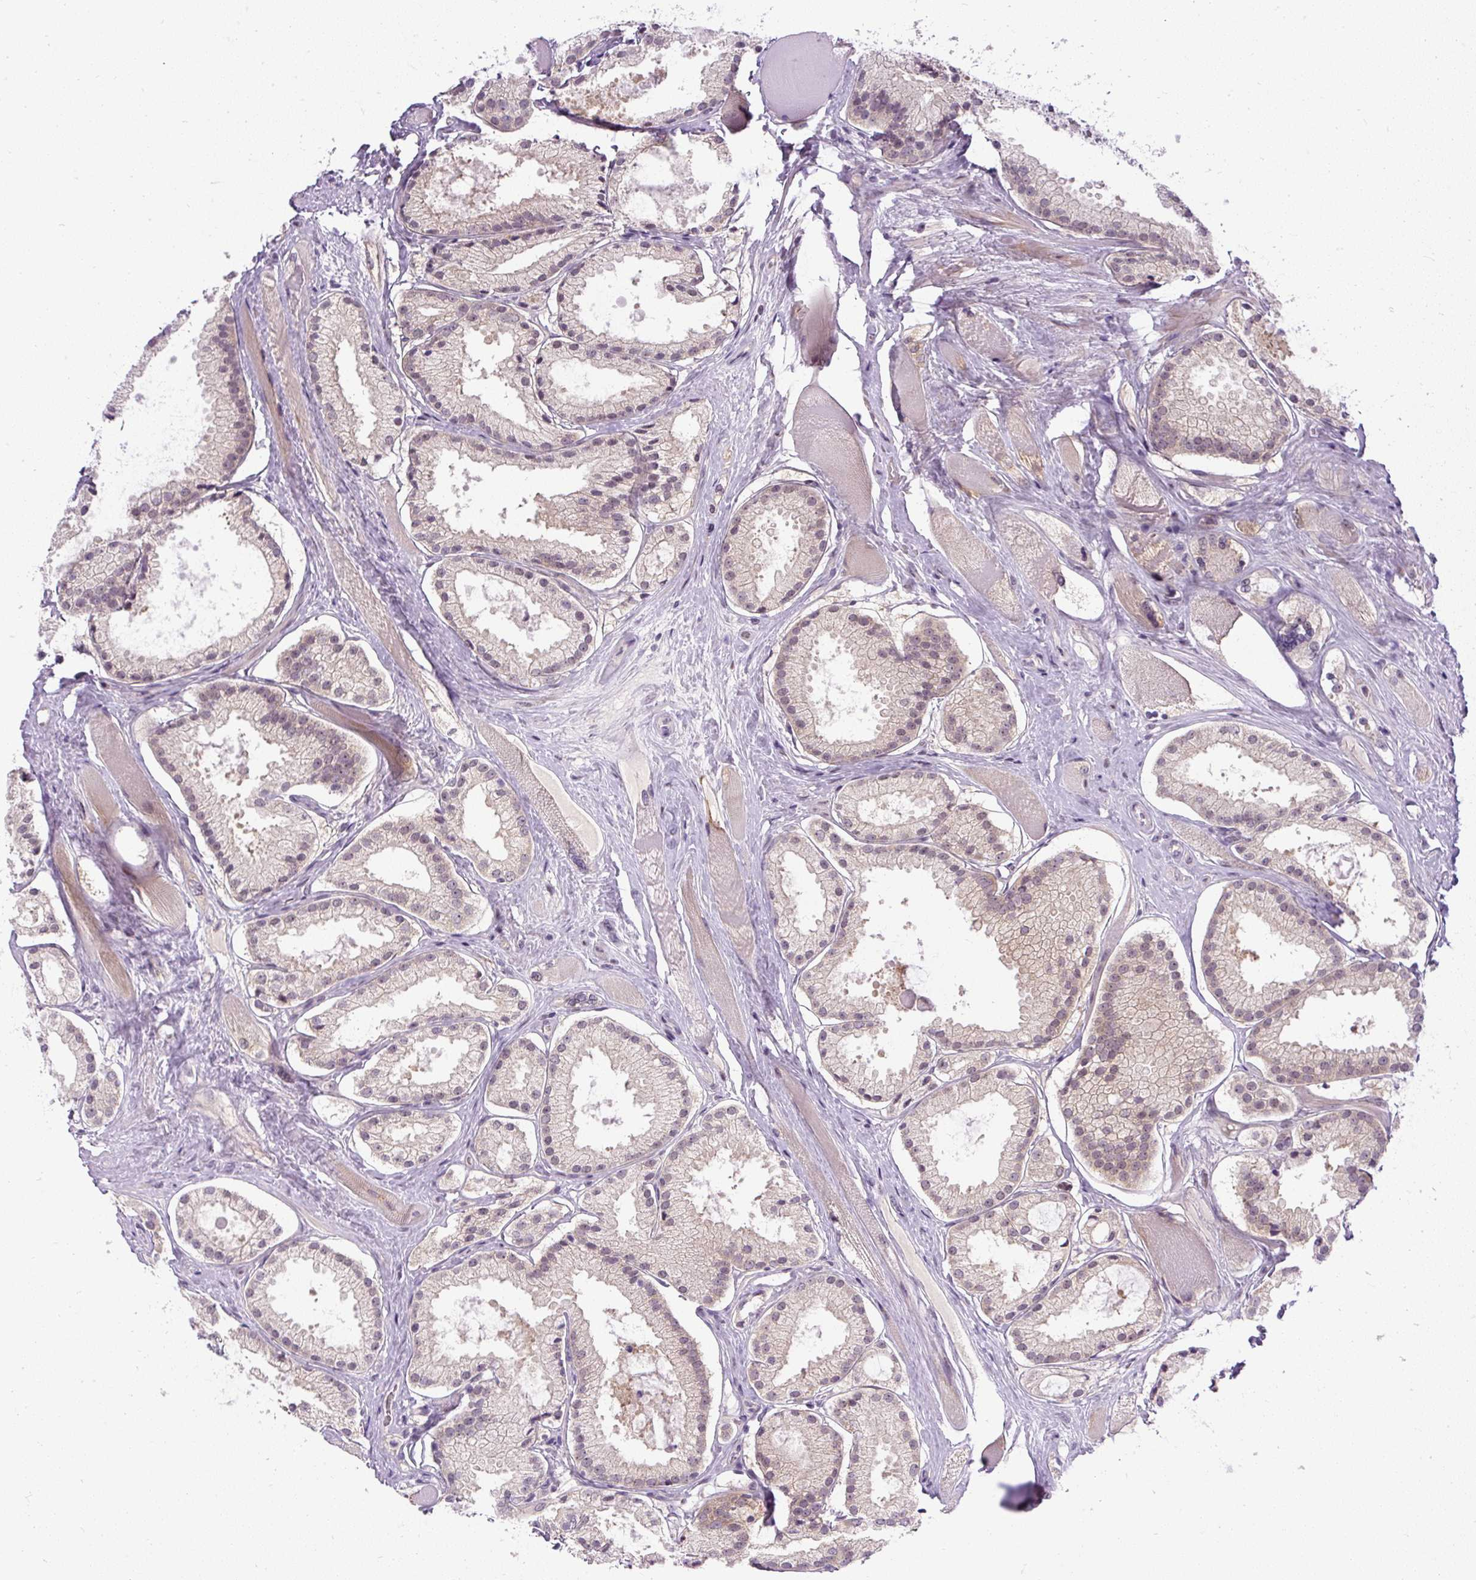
{"staining": {"intensity": "weak", "quantity": "<25%", "location": "cytoplasmic/membranous,nuclear"}, "tissue": "prostate cancer", "cell_type": "Tumor cells", "image_type": "cancer", "snomed": [{"axis": "morphology", "description": "Adenocarcinoma, High grade"}, {"axis": "topography", "description": "Prostate"}], "caption": "Prostate cancer (high-grade adenocarcinoma) was stained to show a protein in brown. There is no significant positivity in tumor cells.", "gene": "FAM117B", "patient": {"sex": "male", "age": 68}}